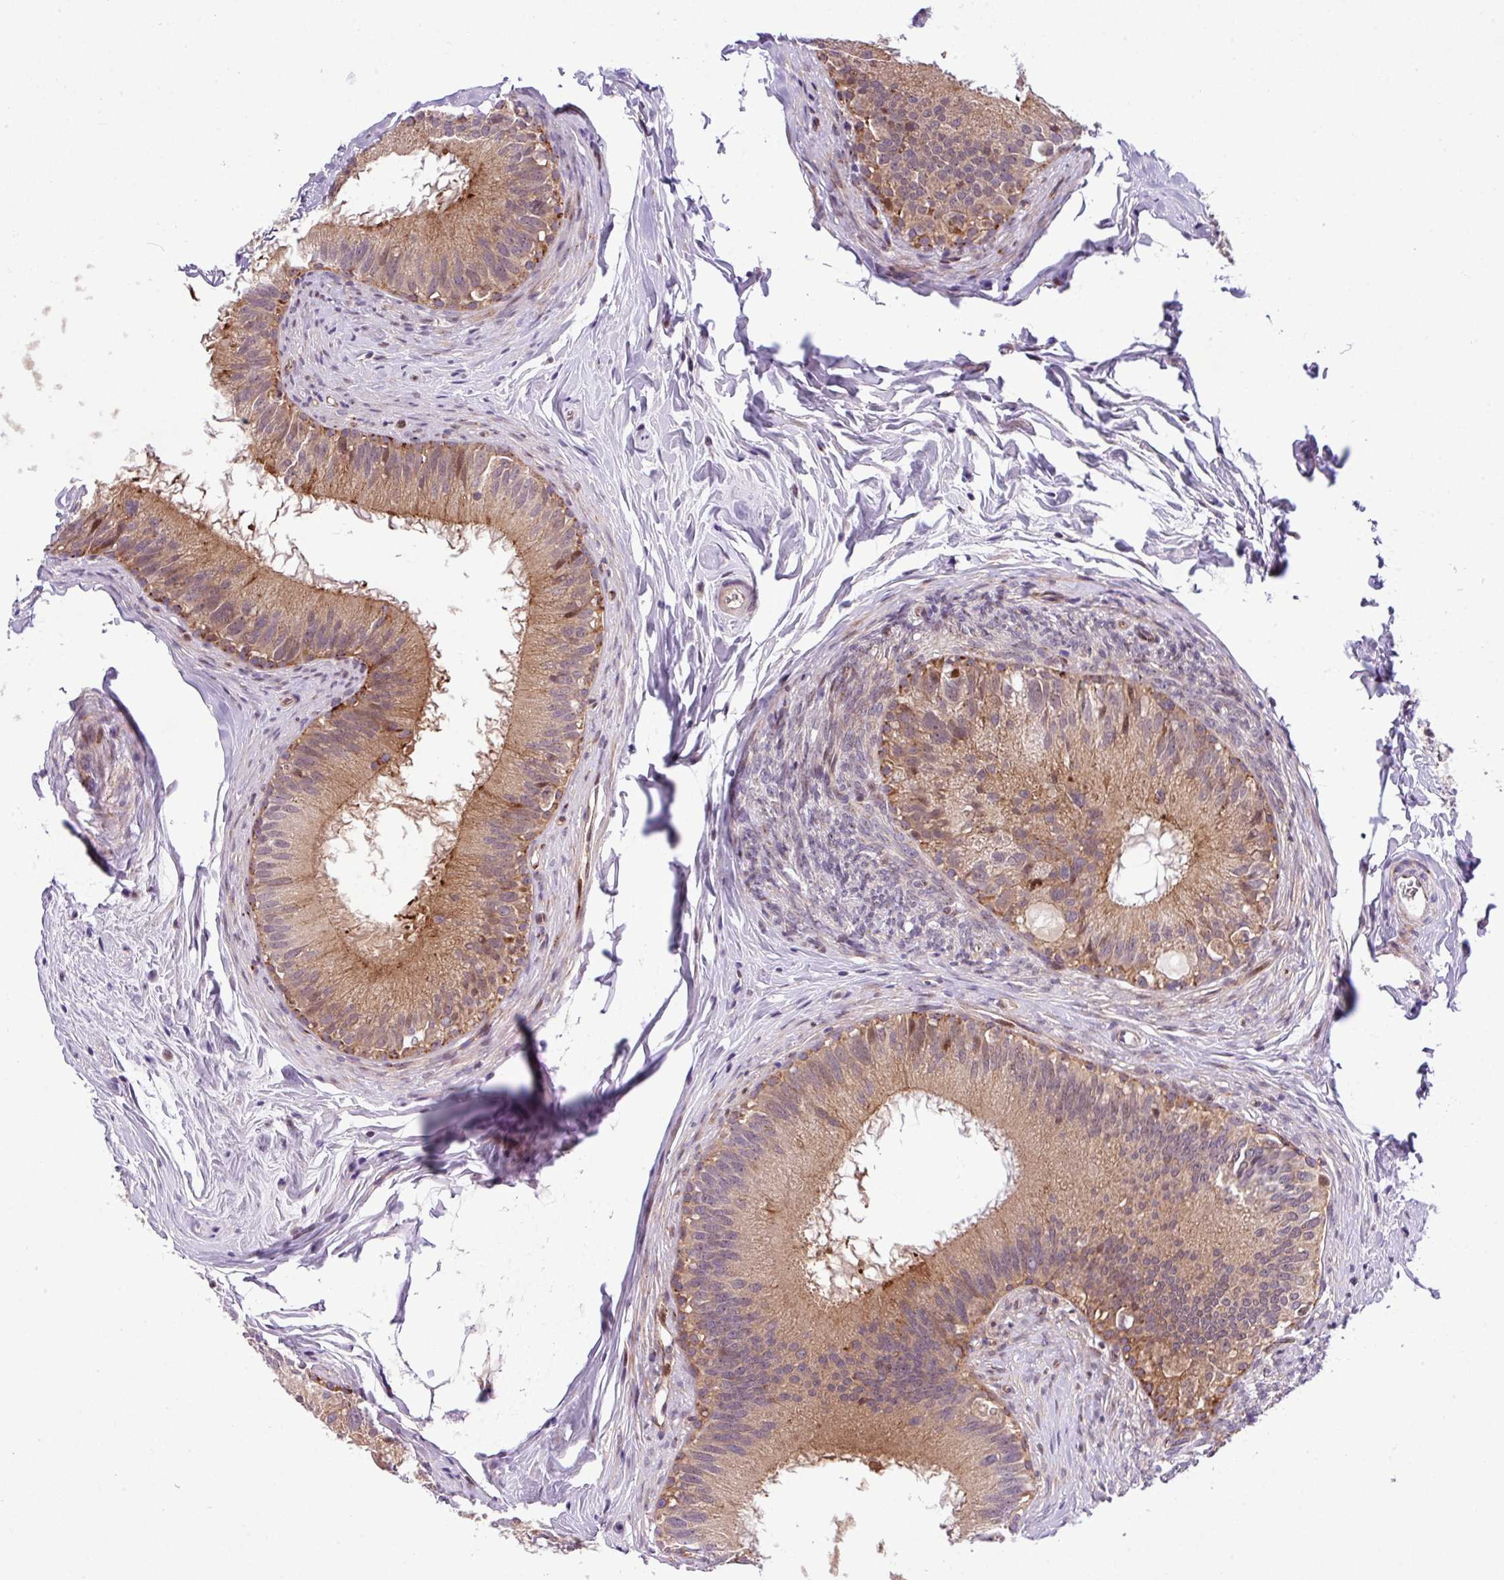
{"staining": {"intensity": "moderate", "quantity": "25%-75%", "location": "cytoplasmic/membranous"}, "tissue": "epididymis", "cell_type": "Glandular cells", "image_type": "normal", "snomed": [{"axis": "morphology", "description": "Normal tissue, NOS"}, {"axis": "topography", "description": "Epididymis"}], "caption": "Immunohistochemical staining of benign epididymis displays moderate cytoplasmic/membranous protein positivity in approximately 25%-75% of glandular cells.", "gene": "B3GNT9", "patient": {"sex": "male", "age": 38}}